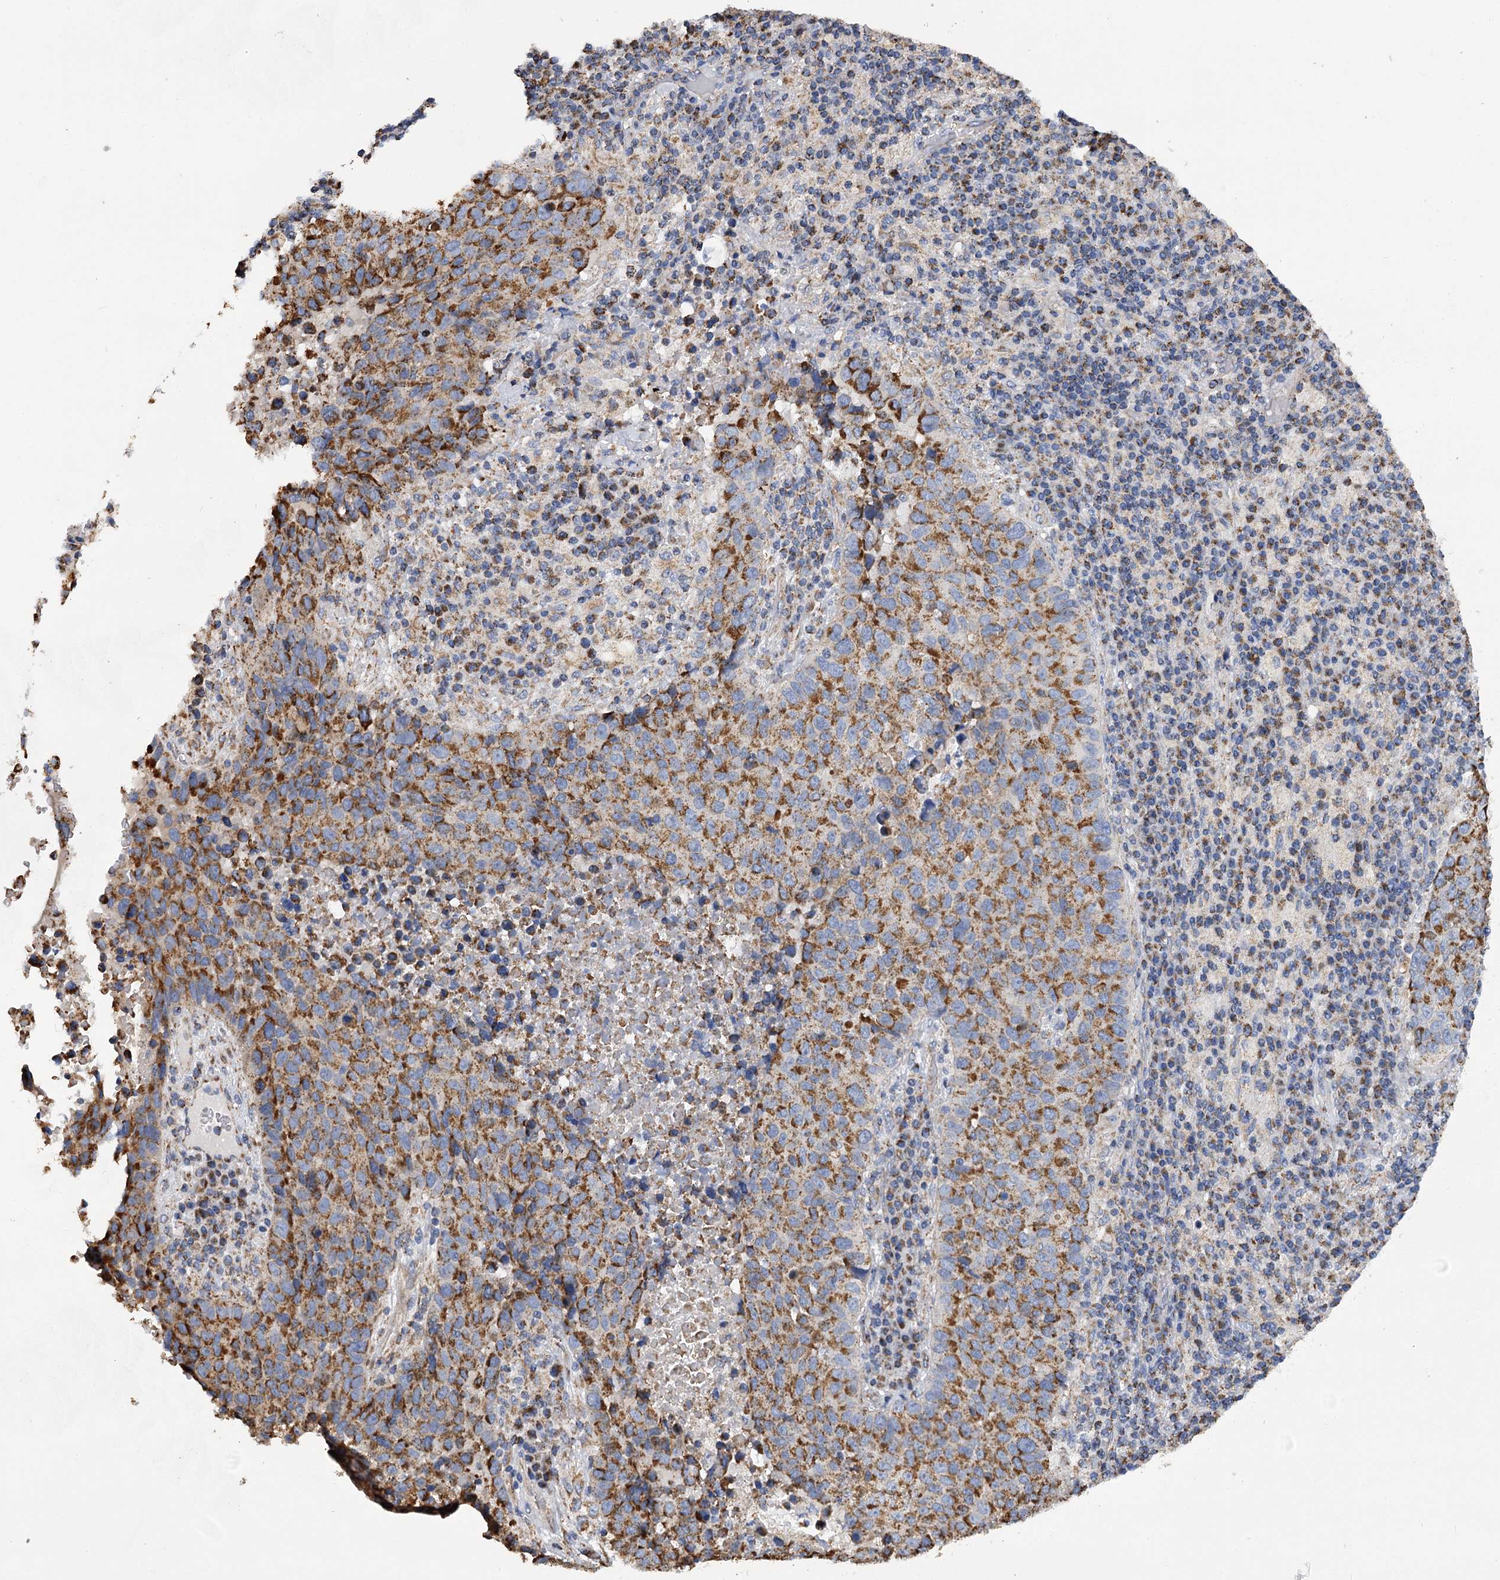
{"staining": {"intensity": "moderate", "quantity": ">75%", "location": "cytoplasmic/membranous"}, "tissue": "lung cancer", "cell_type": "Tumor cells", "image_type": "cancer", "snomed": [{"axis": "morphology", "description": "Squamous cell carcinoma, NOS"}, {"axis": "topography", "description": "Lung"}], "caption": "The micrograph demonstrates staining of squamous cell carcinoma (lung), revealing moderate cytoplasmic/membranous protein staining (brown color) within tumor cells.", "gene": "CCDC73", "patient": {"sex": "male", "age": 73}}